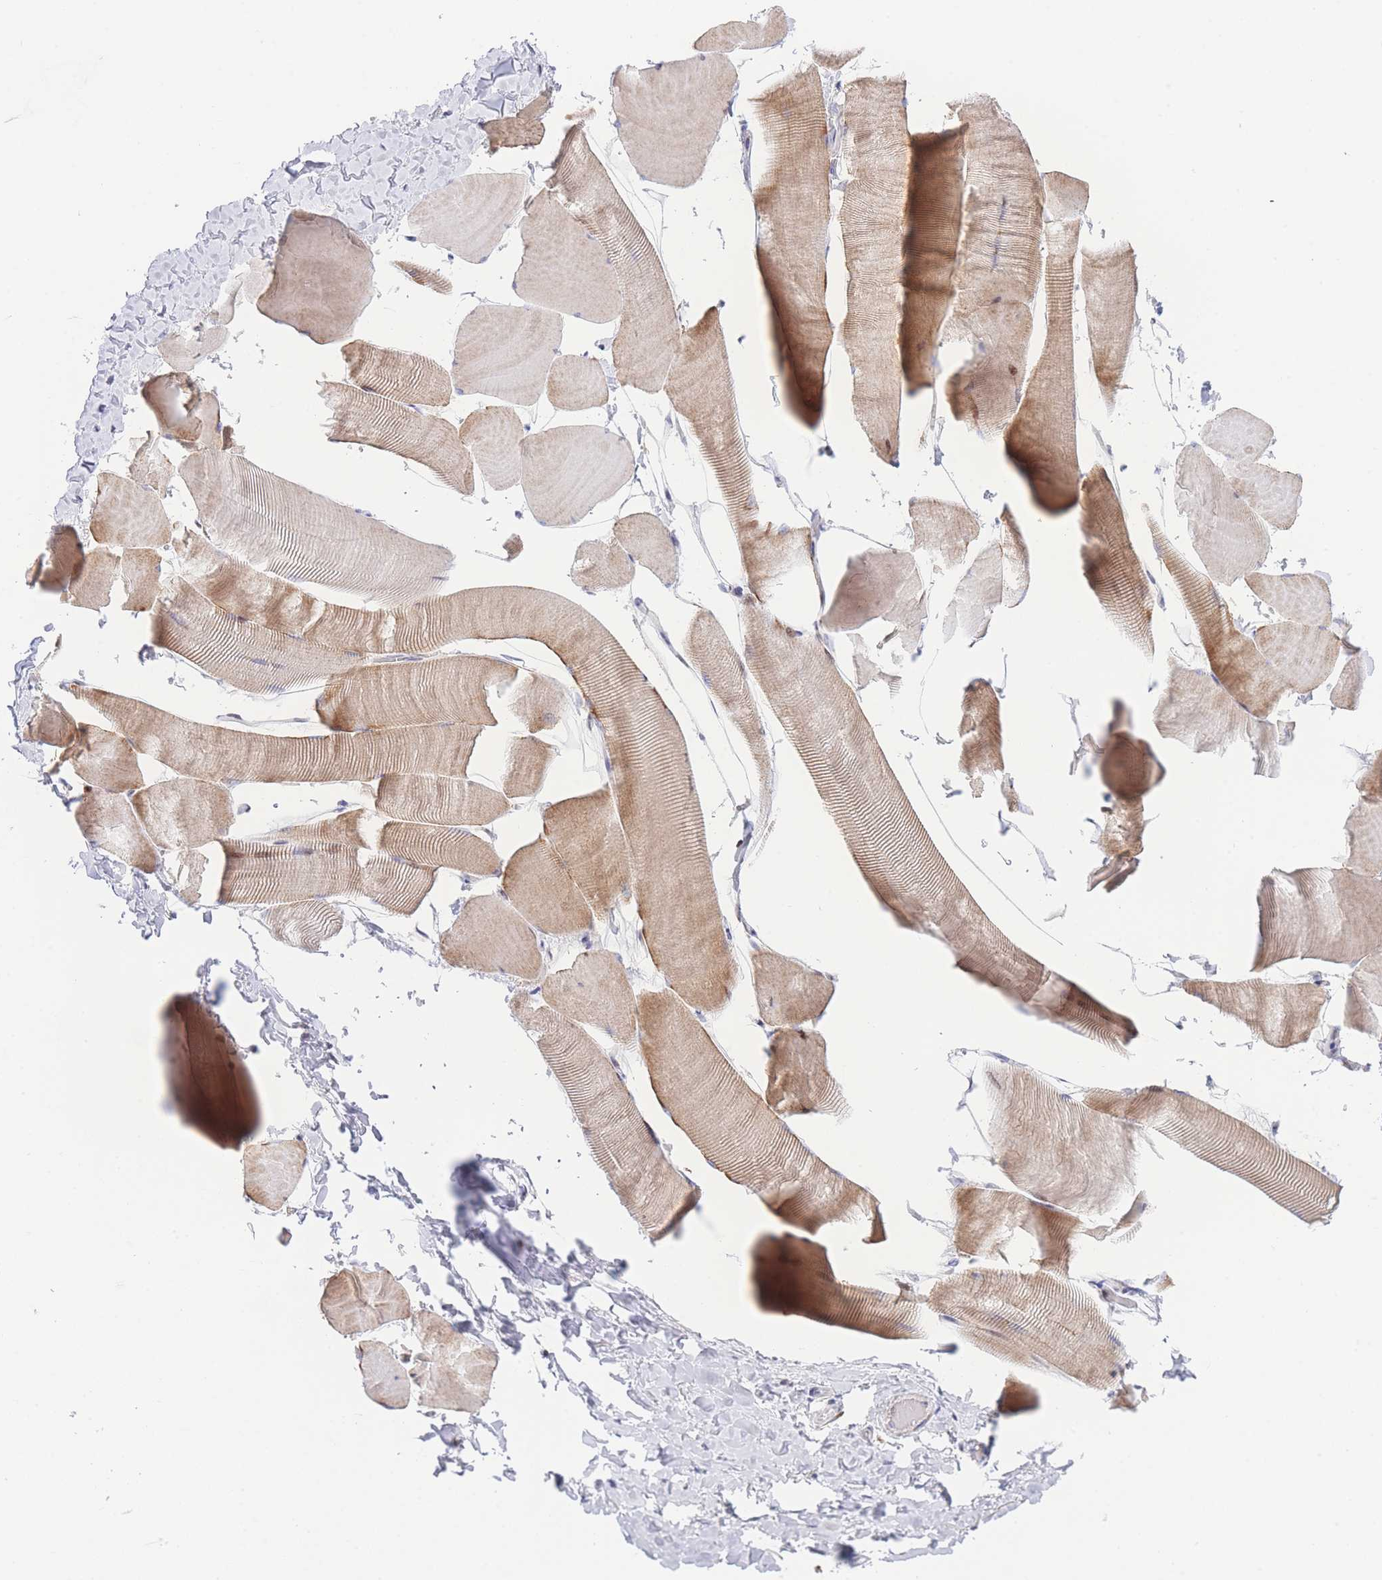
{"staining": {"intensity": "moderate", "quantity": "<25%", "location": "cytoplasmic/membranous"}, "tissue": "skeletal muscle", "cell_type": "Myocytes", "image_type": "normal", "snomed": [{"axis": "morphology", "description": "Normal tissue, NOS"}, {"axis": "topography", "description": "Skeletal muscle"}], "caption": "DAB (3,3'-diaminobenzidine) immunohistochemical staining of benign human skeletal muscle exhibits moderate cytoplasmic/membranous protein positivity in about <25% of myocytes.", "gene": "GPAM", "patient": {"sex": "male", "age": 25}}